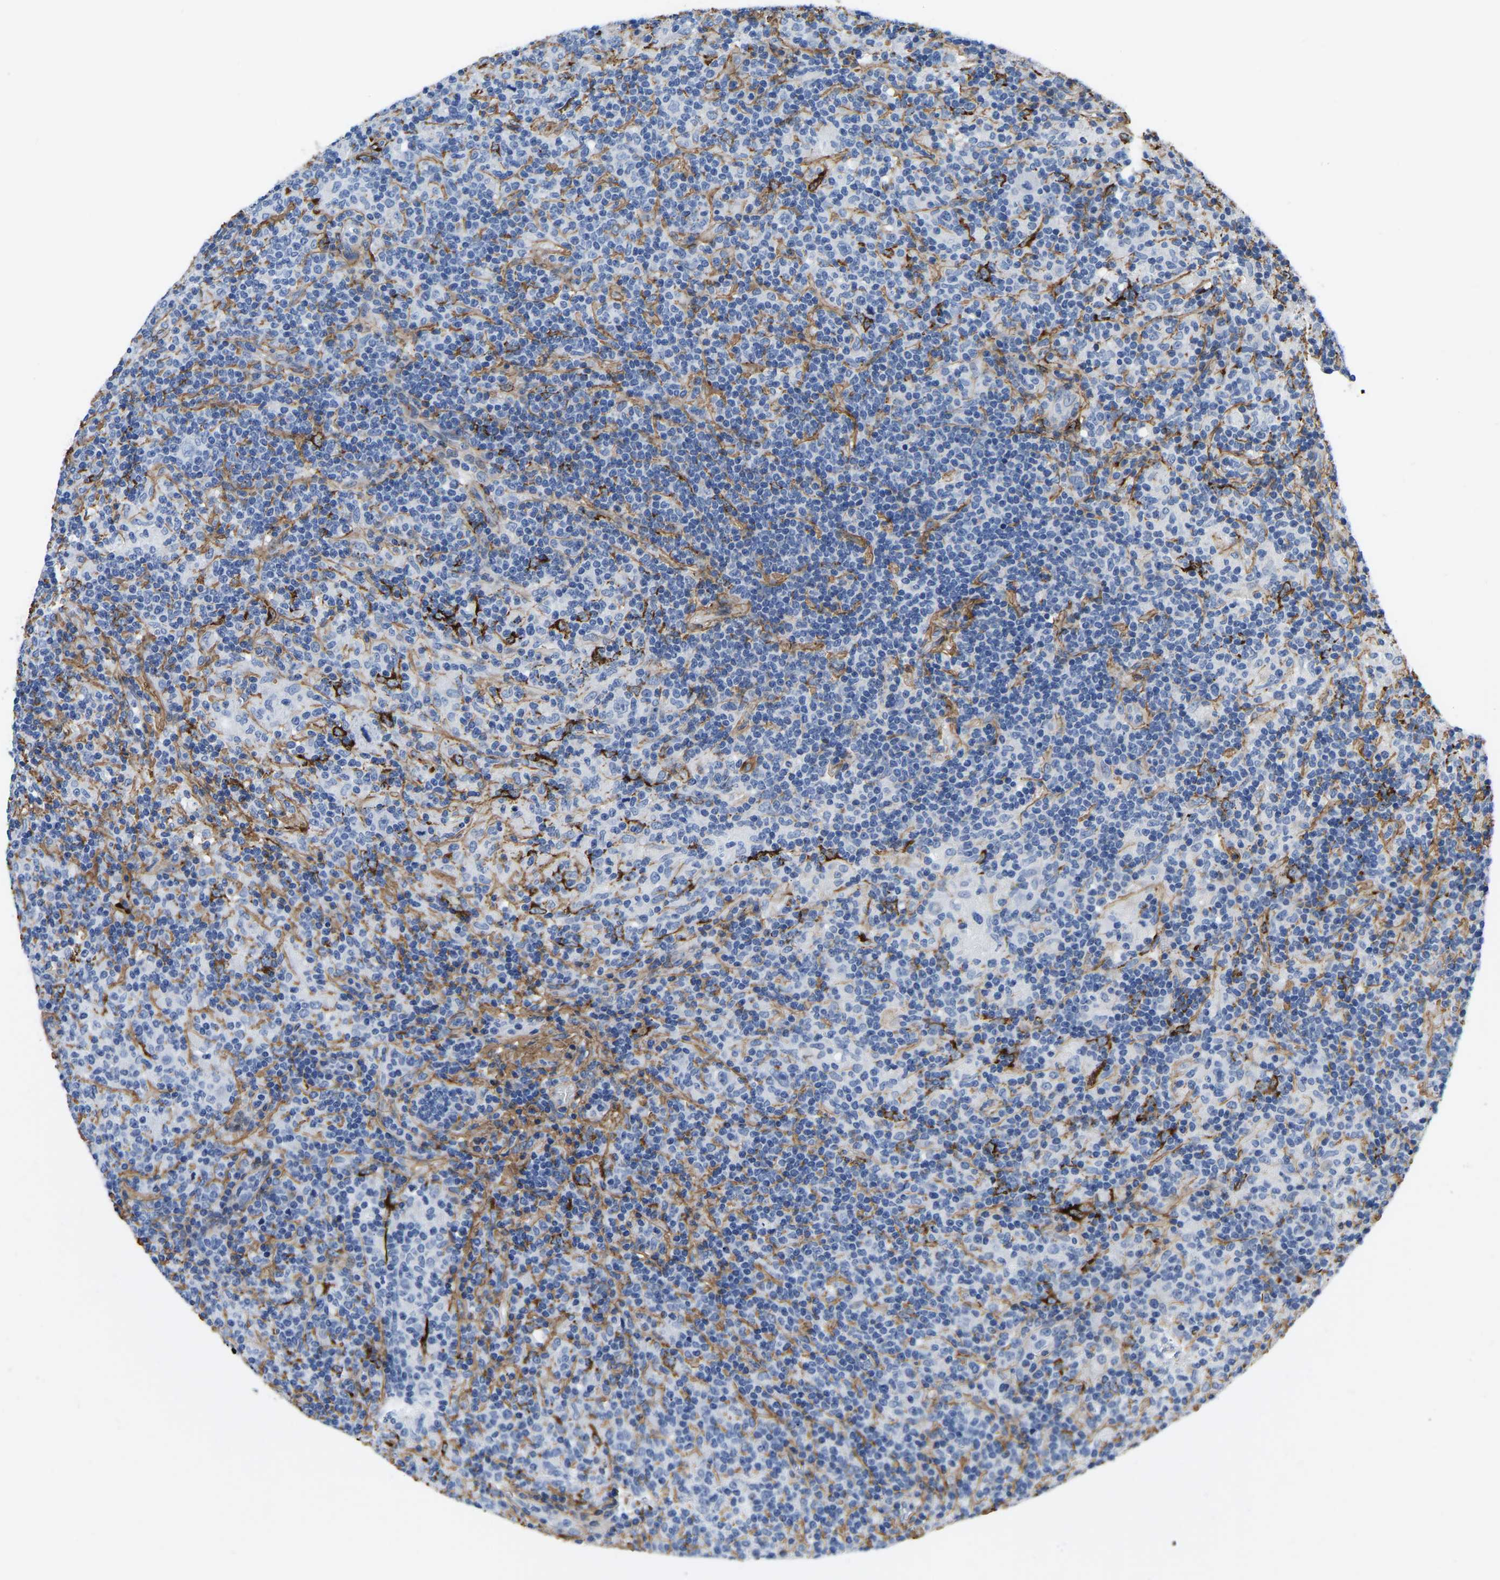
{"staining": {"intensity": "negative", "quantity": "none", "location": "none"}, "tissue": "lymphoma", "cell_type": "Tumor cells", "image_type": "cancer", "snomed": [{"axis": "morphology", "description": "Hodgkin's disease, NOS"}, {"axis": "topography", "description": "Lymph node"}], "caption": "This is a photomicrograph of immunohistochemistry (IHC) staining of Hodgkin's disease, which shows no positivity in tumor cells. Nuclei are stained in blue.", "gene": "COL6A1", "patient": {"sex": "male", "age": 70}}